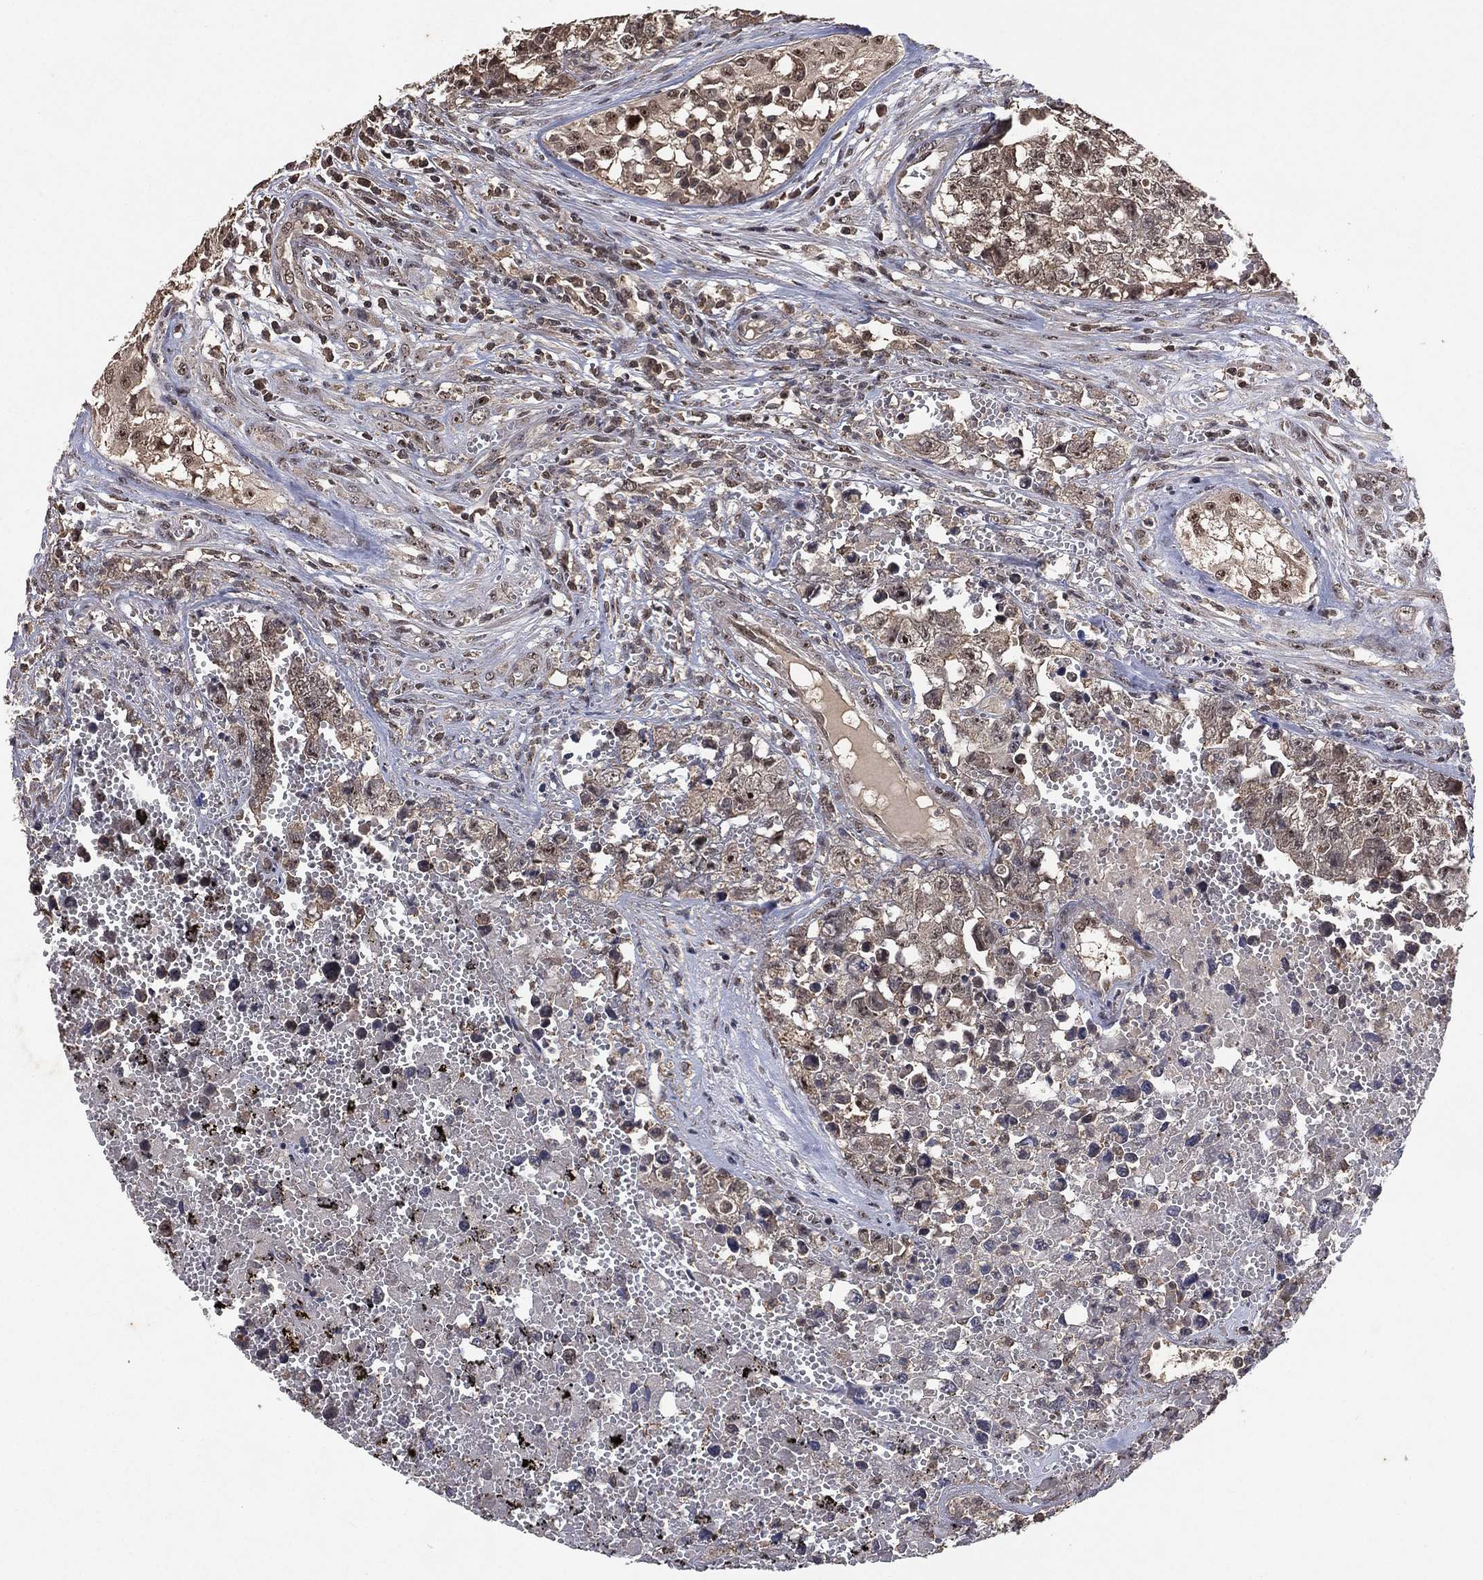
{"staining": {"intensity": "moderate", "quantity": "<25%", "location": "nuclear"}, "tissue": "testis cancer", "cell_type": "Tumor cells", "image_type": "cancer", "snomed": [{"axis": "morphology", "description": "Seminoma, NOS"}, {"axis": "morphology", "description": "Carcinoma, Embryonal, NOS"}, {"axis": "topography", "description": "Testis"}], "caption": "Tumor cells demonstrate moderate nuclear expression in about <25% of cells in testis cancer (seminoma).", "gene": "NELFCD", "patient": {"sex": "male", "age": 22}}